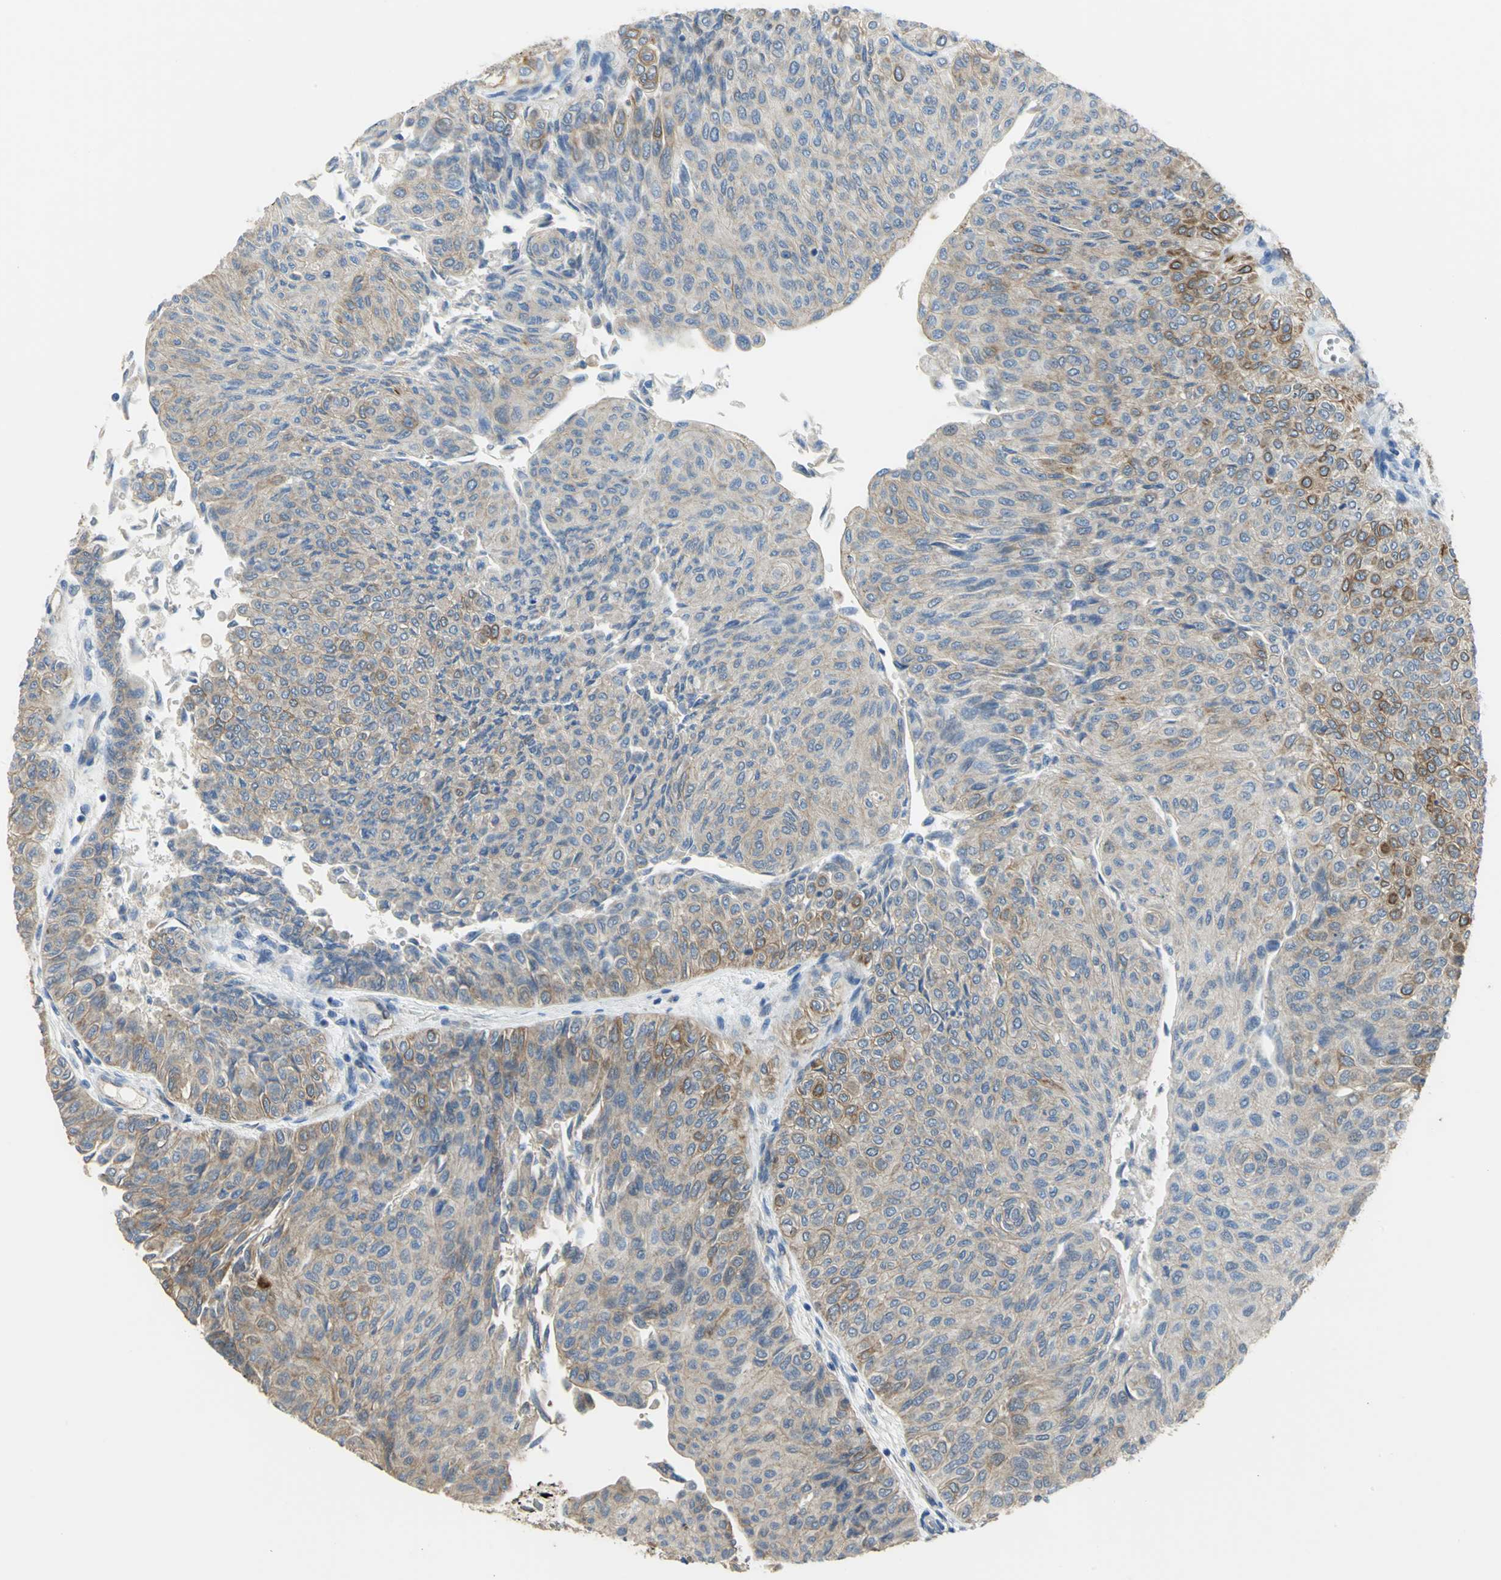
{"staining": {"intensity": "strong", "quantity": "25%-75%", "location": "cytoplasmic/membranous"}, "tissue": "urothelial cancer", "cell_type": "Tumor cells", "image_type": "cancer", "snomed": [{"axis": "morphology", "description": "Urothelial carcinoma, Low grade"}, {"axis": "topography", "description": "Urinary bladder"}], "caption": "Immunohistochemistry histopathology image of neoplastic tissue: human urothelial cancer stained using immunohistochemistry (IHC) displays high levels of strong protein expression localized specifically in the cytoplasmic/membranous of tumor cells, appearing as a cytoplasmic/membranous brown color.", "gene": "HTR1F", "patient": {"sex": "male", "age": 78}}